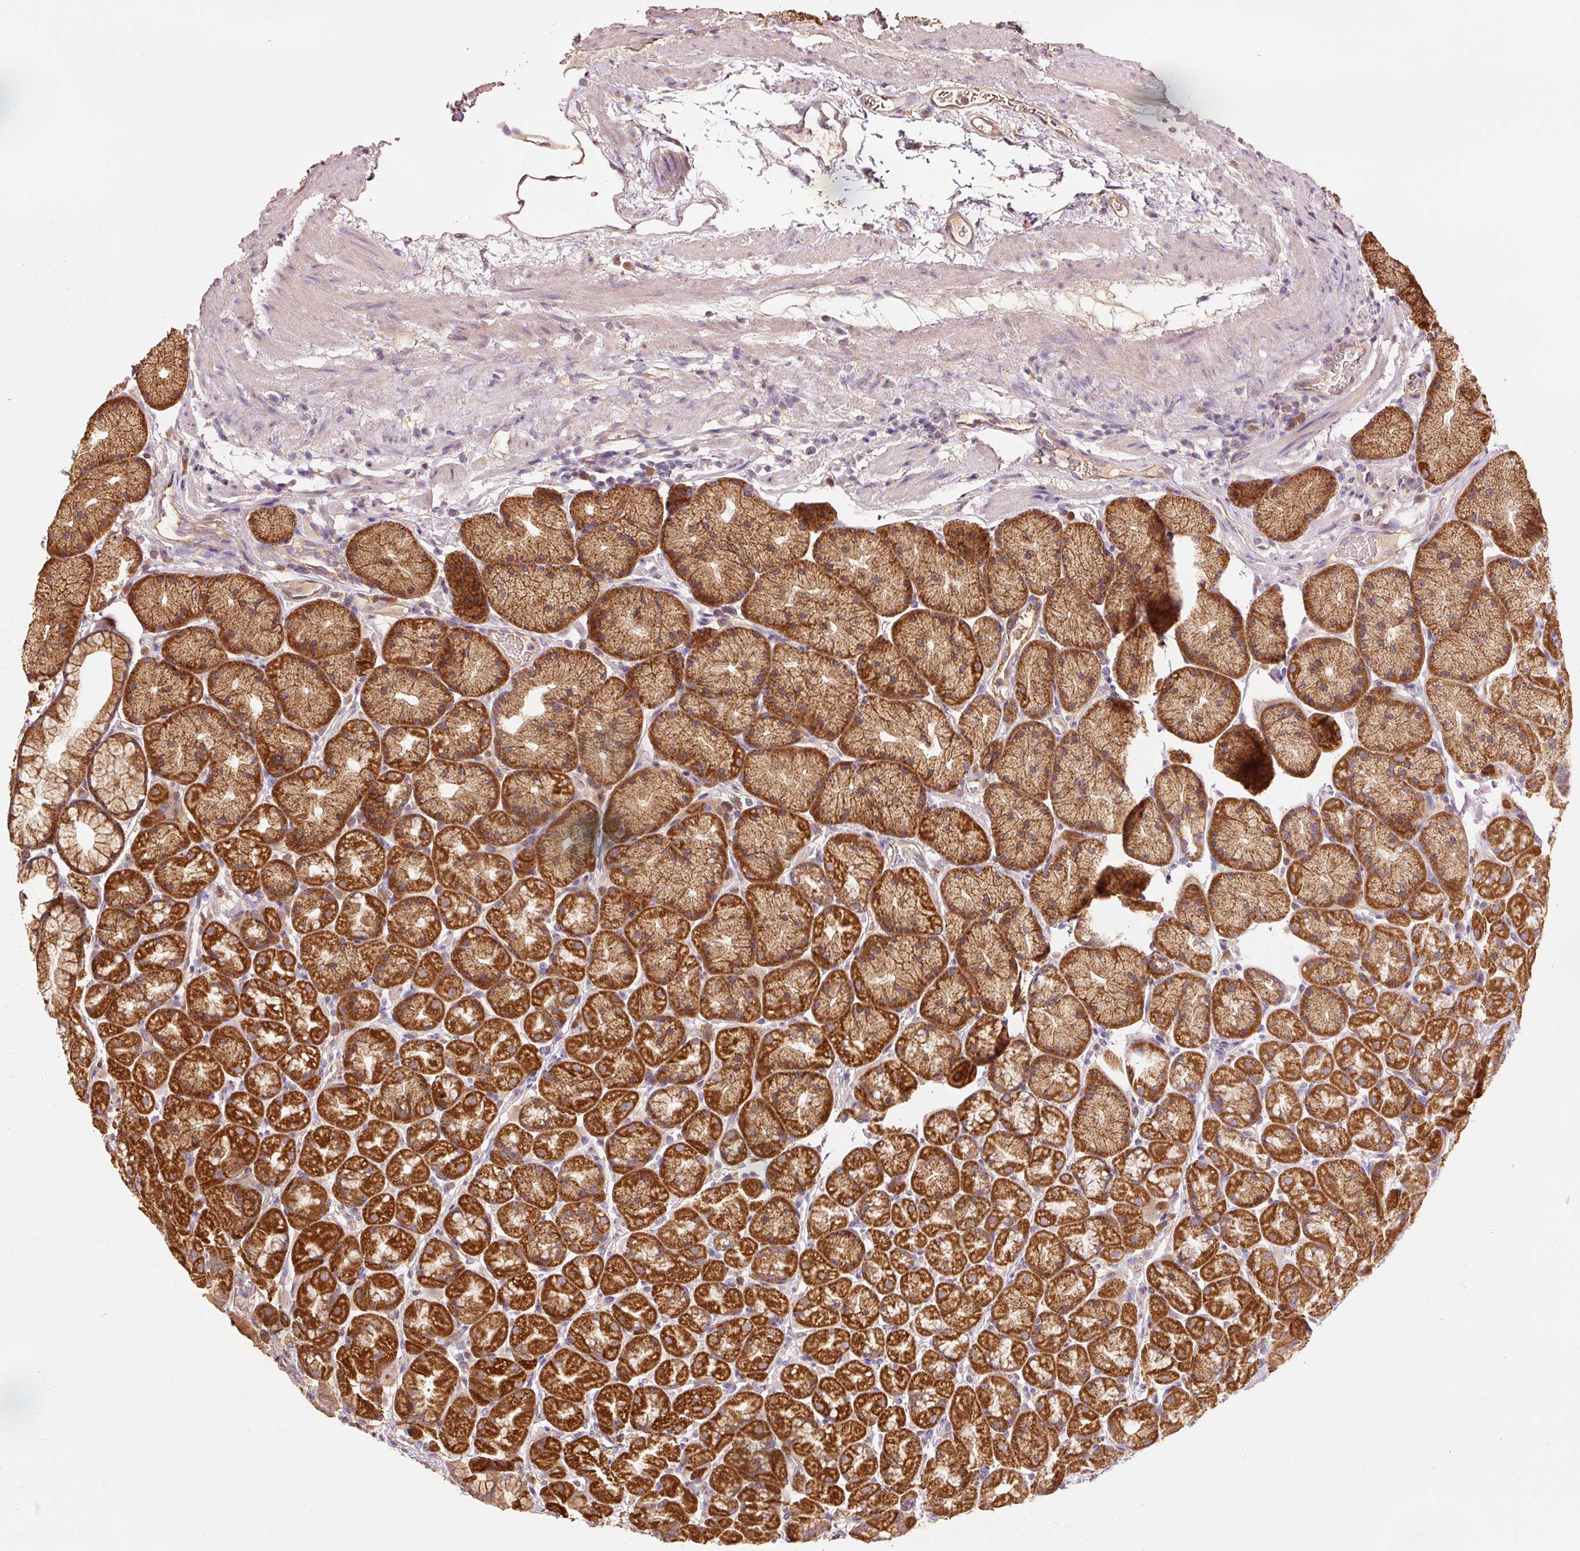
{"staining": {"intensity": "strong", "quantity": ">75%", "location": "cytoplasmic/membranous"}, "tissue": "stomach", "cell_type": "Glandular cells", "image_type": "normal", "snomed": [{"axis": "morphology", "description": "Normal tissue, NOS"}, {"axis": "topography", "description": "Stomach, lower"}], "caption": "Unremarkable stomach exhibits strong cytoplasmic/membranous positivity in approximately >75% of glandular cells (DAB (3,3'-diaminobenzidine) IHC with brightfield microscopy, high magnification)..", "gene": "EFHC1", "patient": {"sex": "male", "age": 67}}